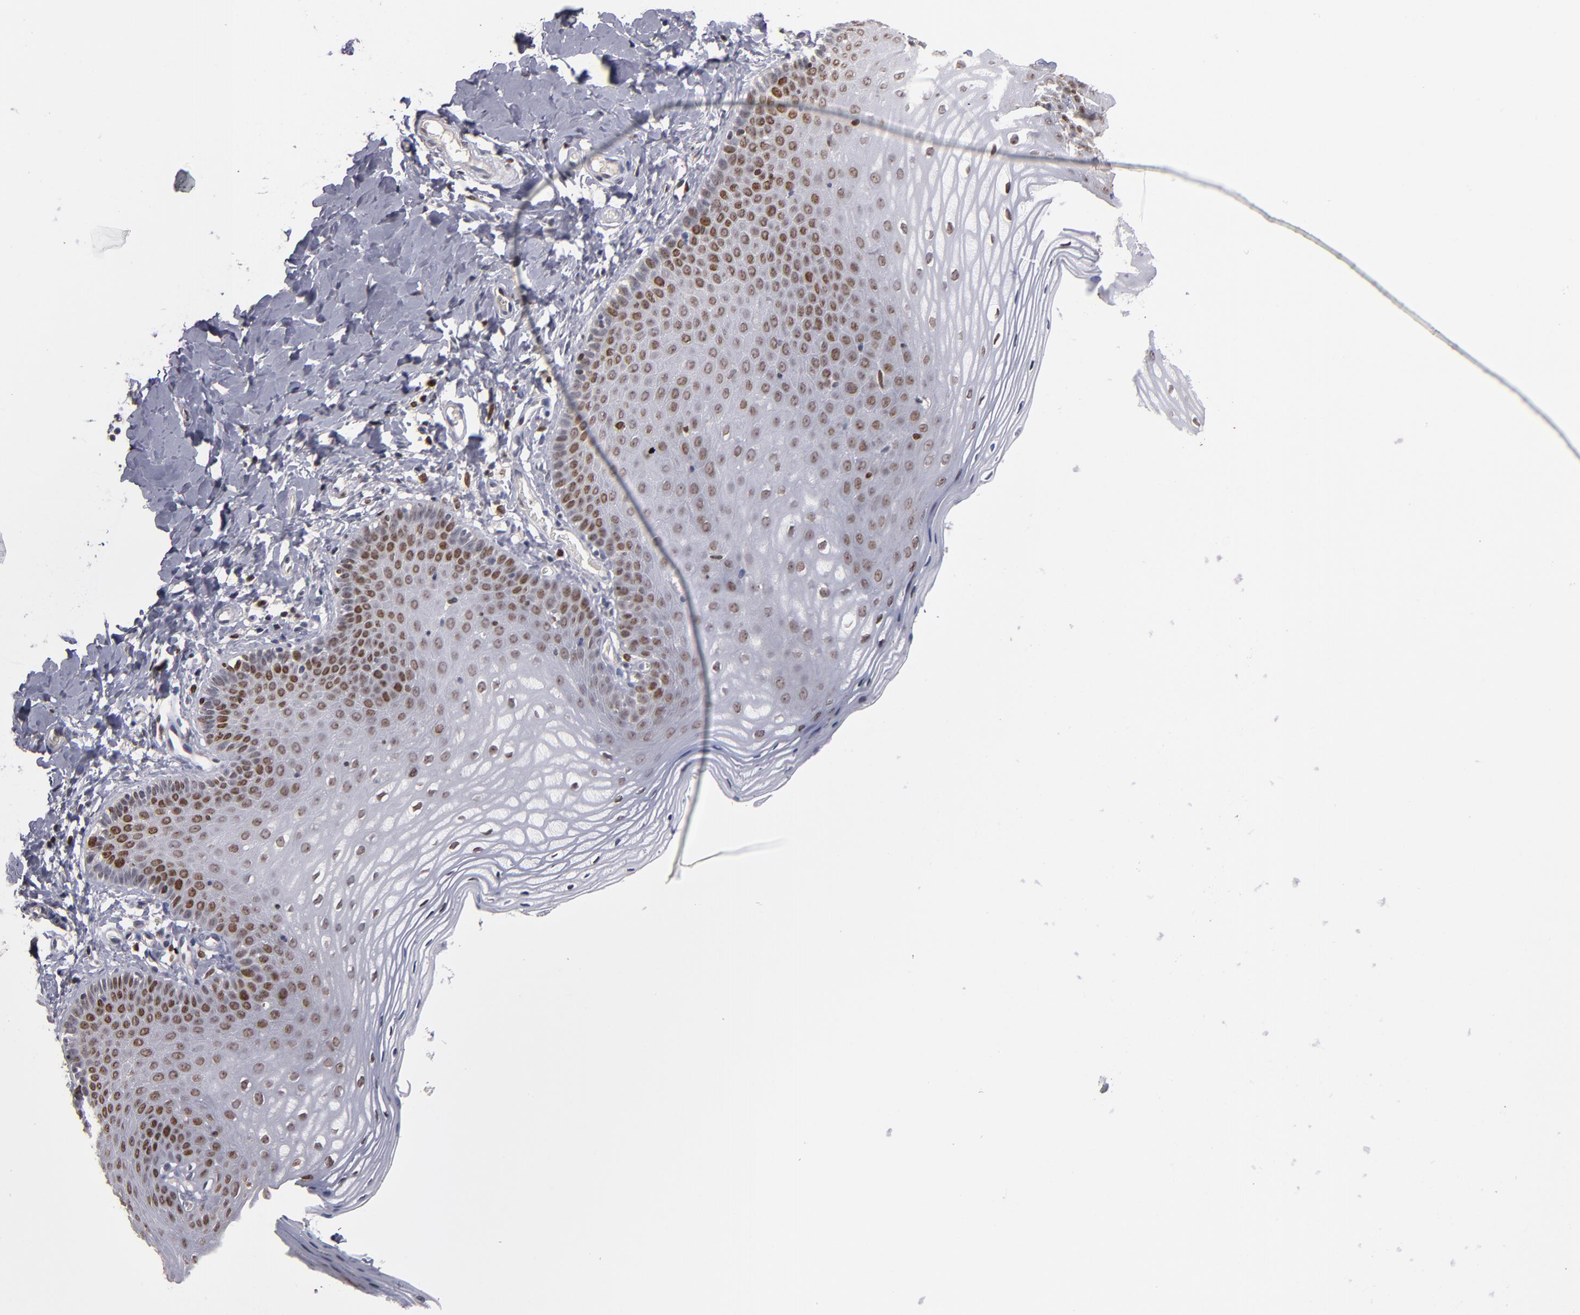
{"staining": {"intensity": "strong", "quantity": "<25%", "location": "nuclear"}, "tissue": "vagina", "cell_type": "Squamous epithelial cells", "image_type": "normal", "snomed": [{"axis": "morphology", "description": "Normal tissue, NOS"}, {"axis": "topography", "description": "Vagina"}], "caption": "Human vagina stained with a brown dye shows strong nuclear positive positivity in about <25% of squamous epithelial cells.", "gene": "KDM6A", "patient": {"sex": "female", "age": 55}}